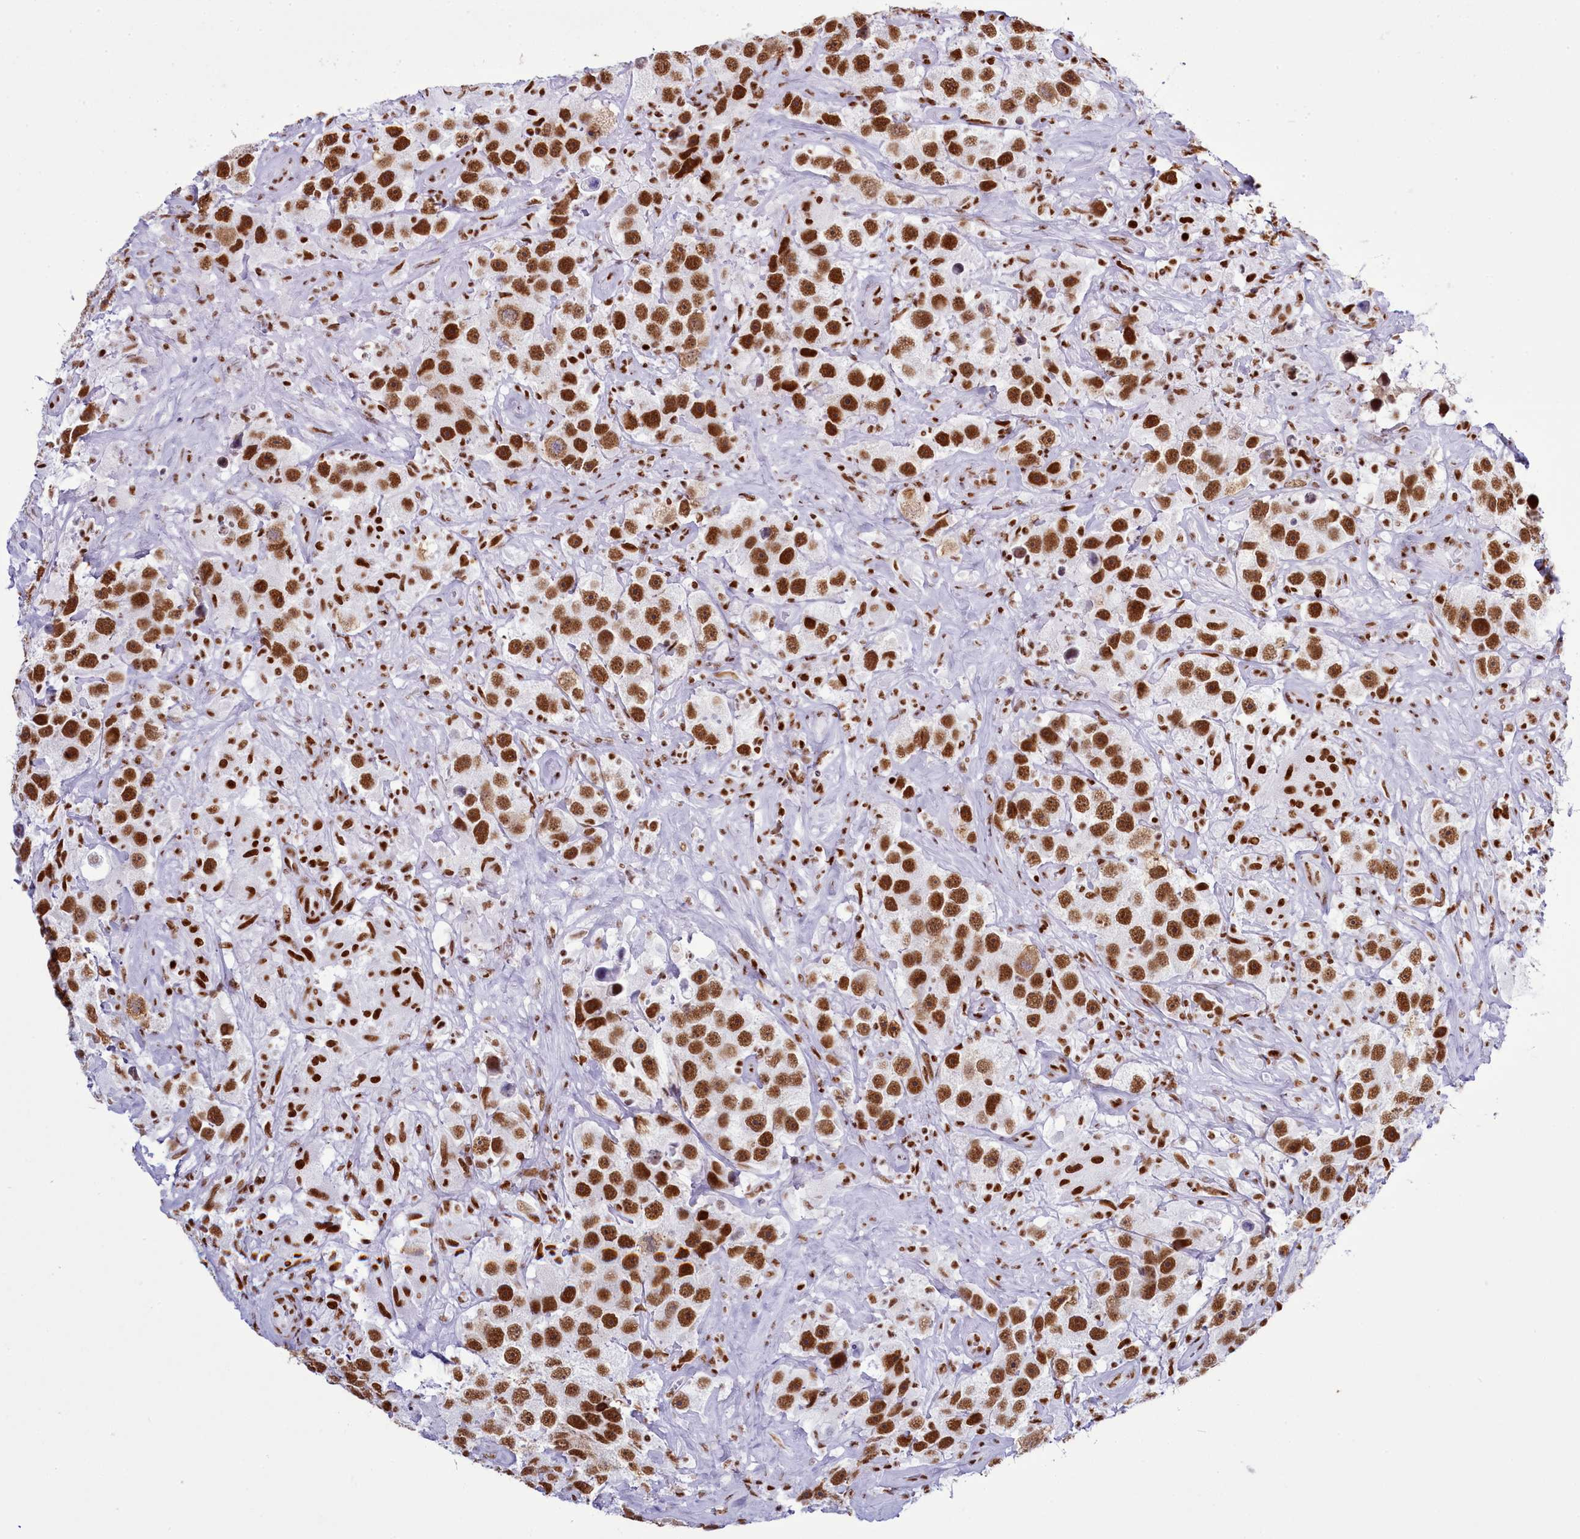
{"staining": {"intensity": "strong", "quantity": ">75%", "location": "nuclear"}, "tissue": "testis cancer", "cell_type": "Tumor cells", "image_type": "cancer", "snomed": [{"axis": "morphology", "description": "Seminoma, NOS"}, {"axis": "topography", "description": "Testis"}], "caption": "Testis cancer stained with a brown dye reveals strong nuclear positive expression in approximately >75% of tumor cells.", "gene": "RALY", "patient": {"sex": "male", "age": 49}}